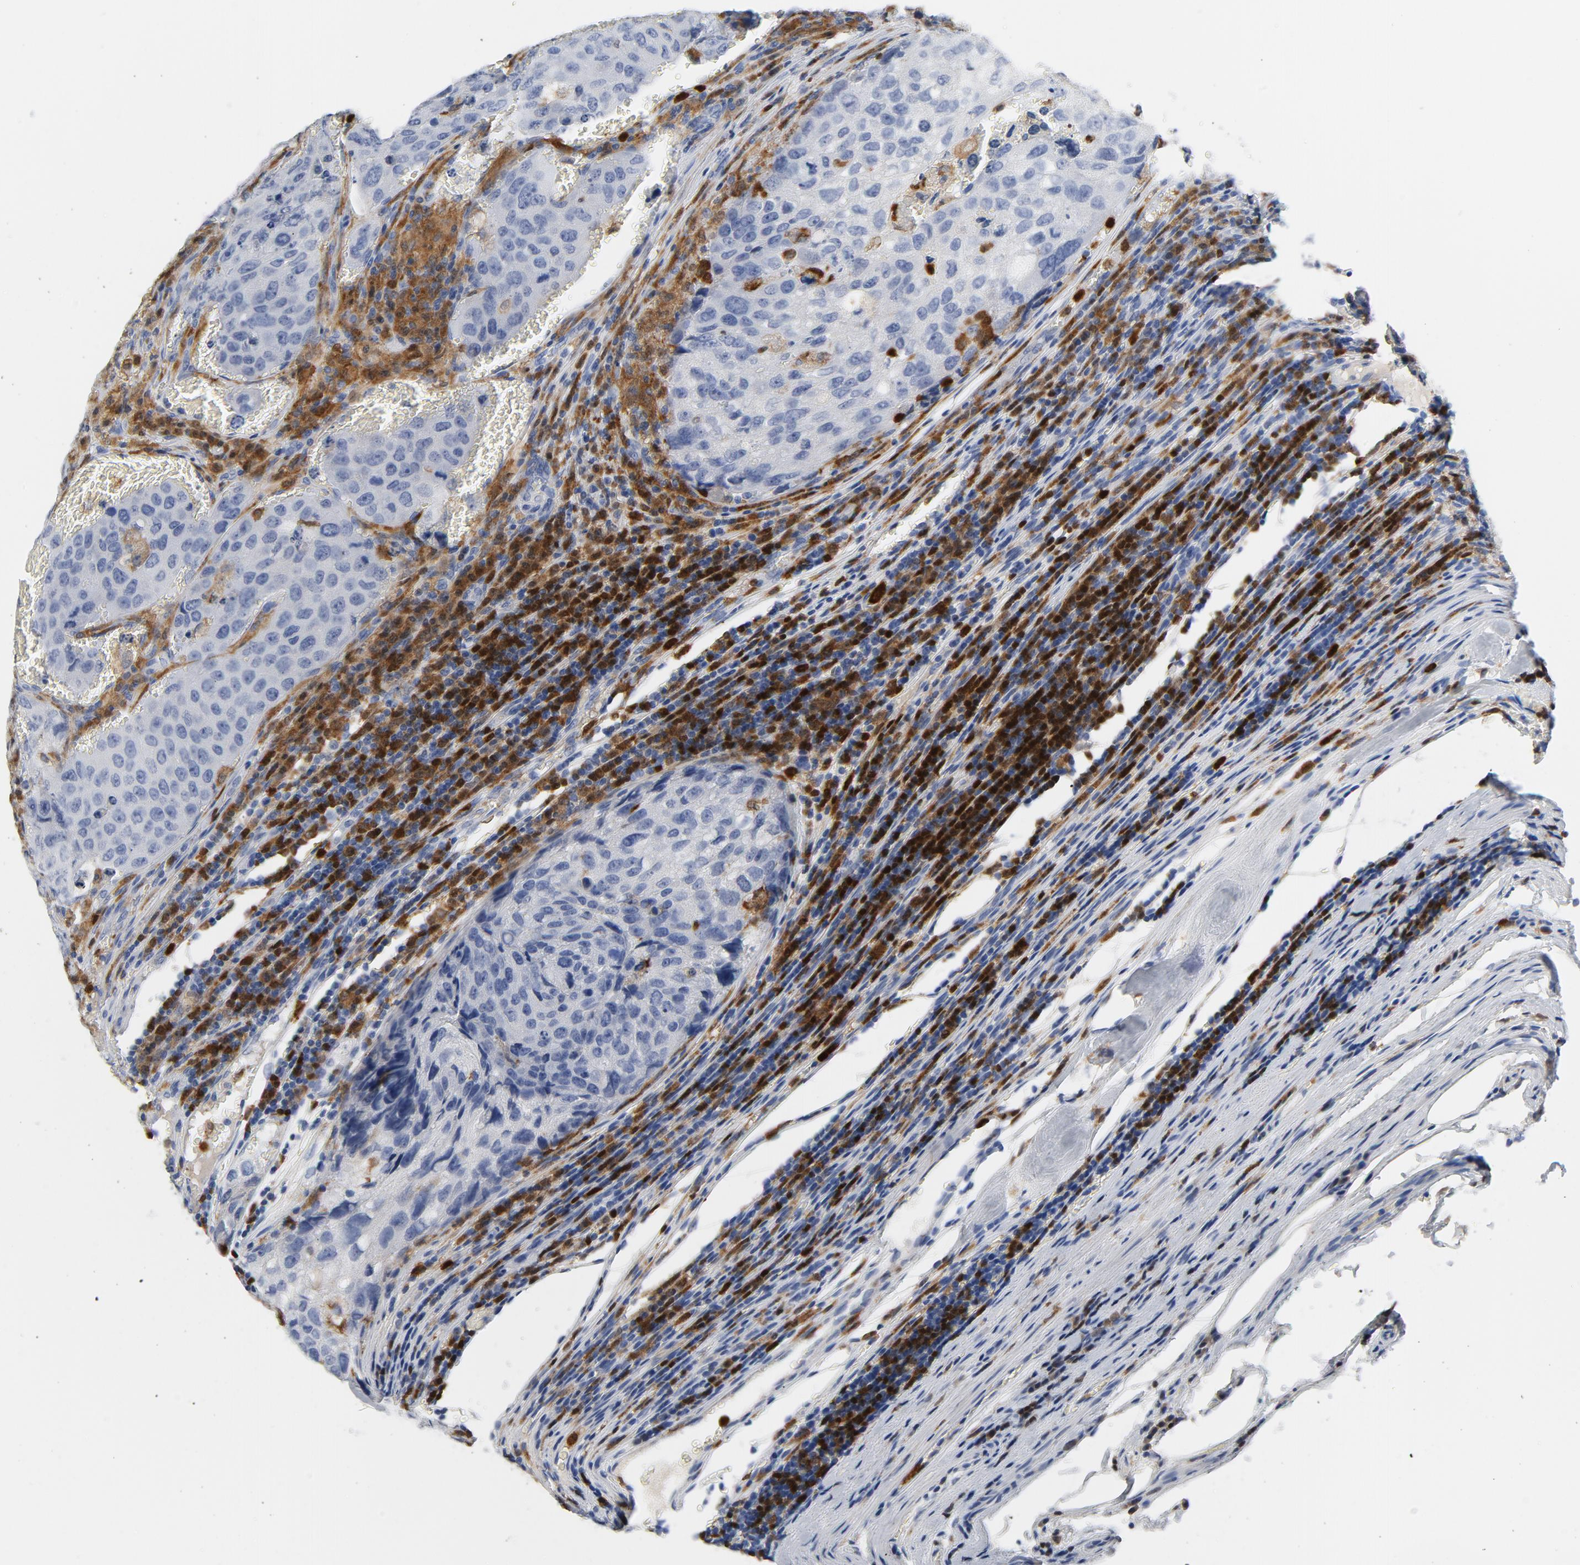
{"staining": {"intensity": "negative", "quantity": "none", "location": "none"}, "tissue": "urothelial cancer", "cell_type": "Tumor cells", "image_type": "cancer", "snomed": [{"axis": "morphology", "description": "Urothelial carcinoma, High grade"}, {"axis": "topography", "description": "Lymph node"}, {"axis": "topography", "description": "Urinary bladder"}], "caption": "The photomicrograph shows no staining of tumor cells in high-grade urothelial carcinoma.", "gene": "NCF1", "patient": {"sex": "male", "age": 51}}